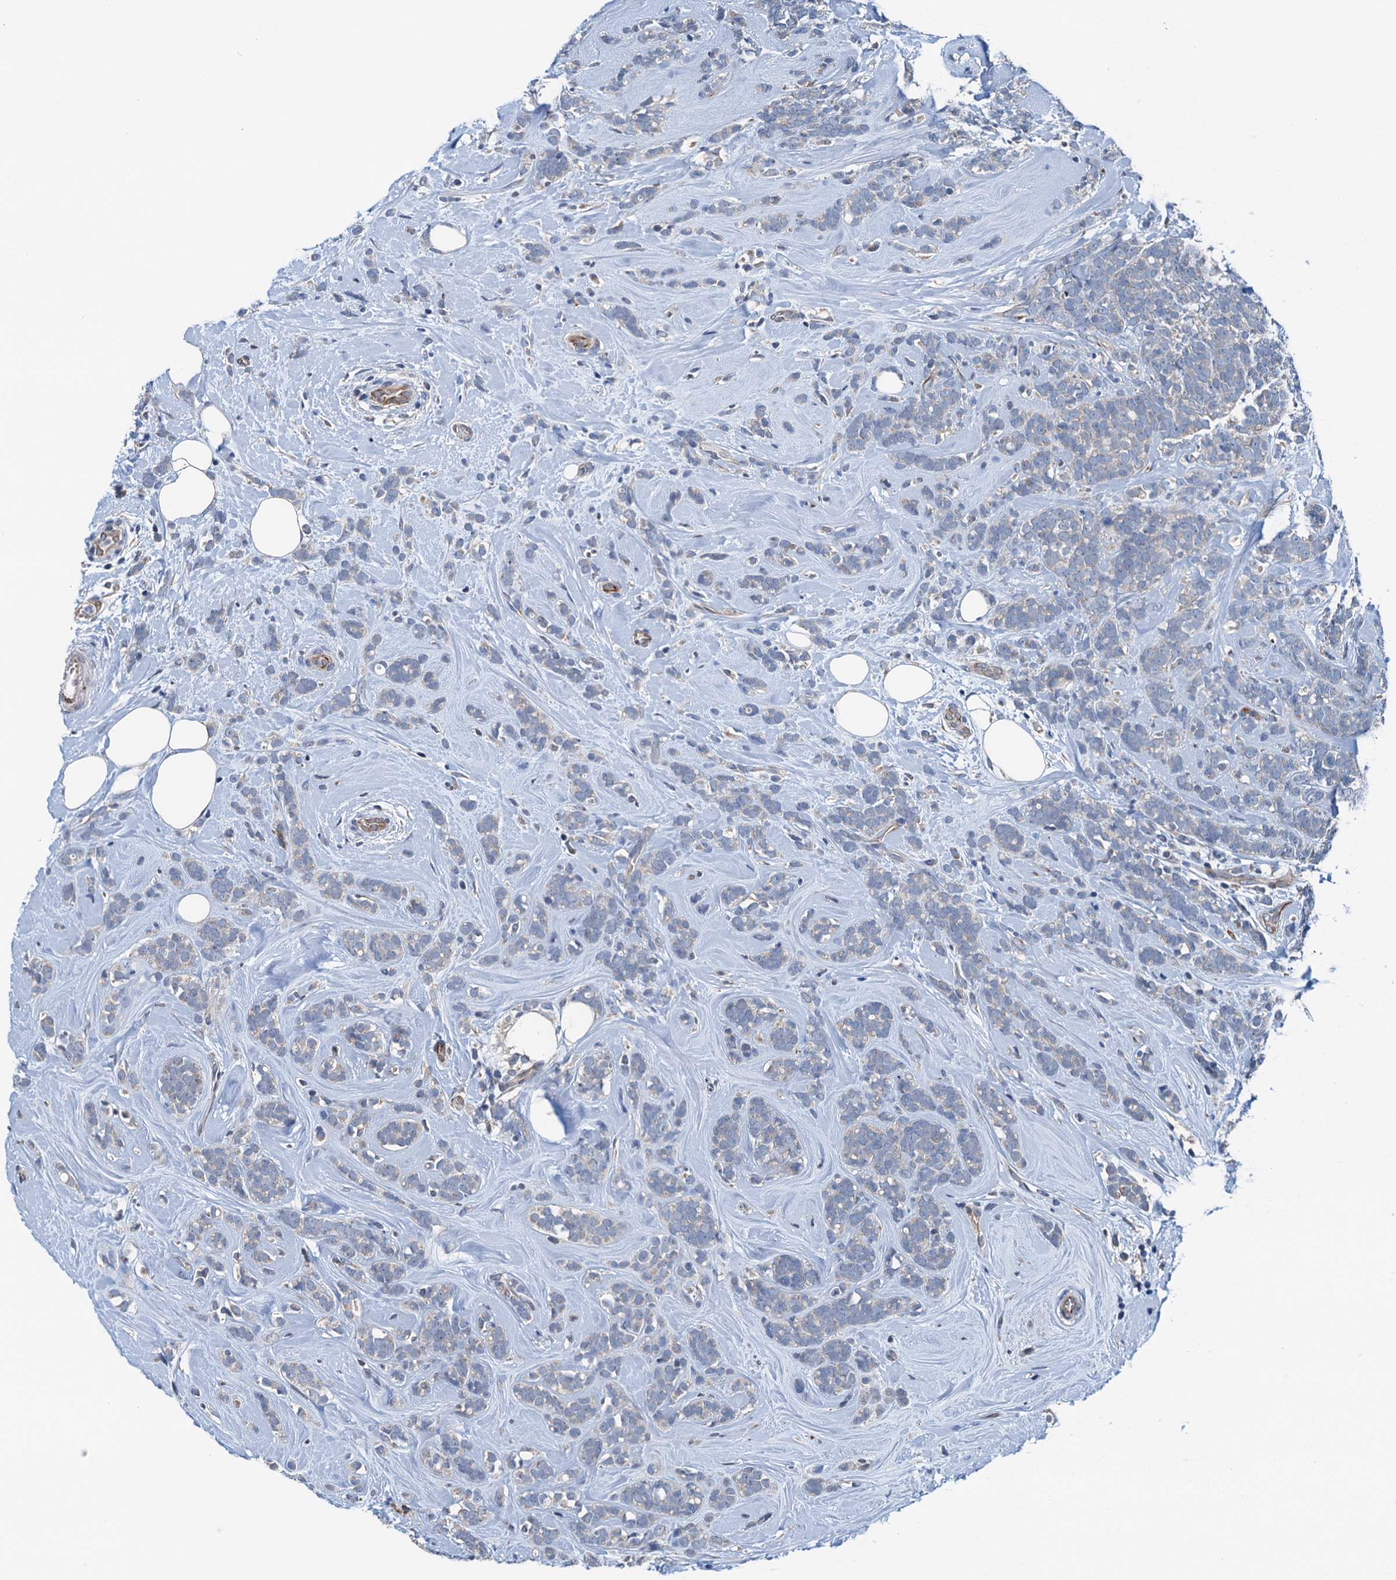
{"staining": {"intensity": "weak", "quantity": "<25%", "location": "cytoplasmic/membranous"}, "tissue": "breast cancer", "cell_type": "Tumor cells", "image_type": "cancer", "snomed": [{"axis": "morphology", "description": "Lobular carcinoma"}, {"axis": "topography", "description": "Breast"}], "caption": "DAB (3,3'-diaminobenzidine) immunohistochemical staining of human breast cancer (lobular carcinoma) exhibits no significant expression in tumor cells.", "gene": "ELAC1", "patient": {"sex": "female", "age": 58}}